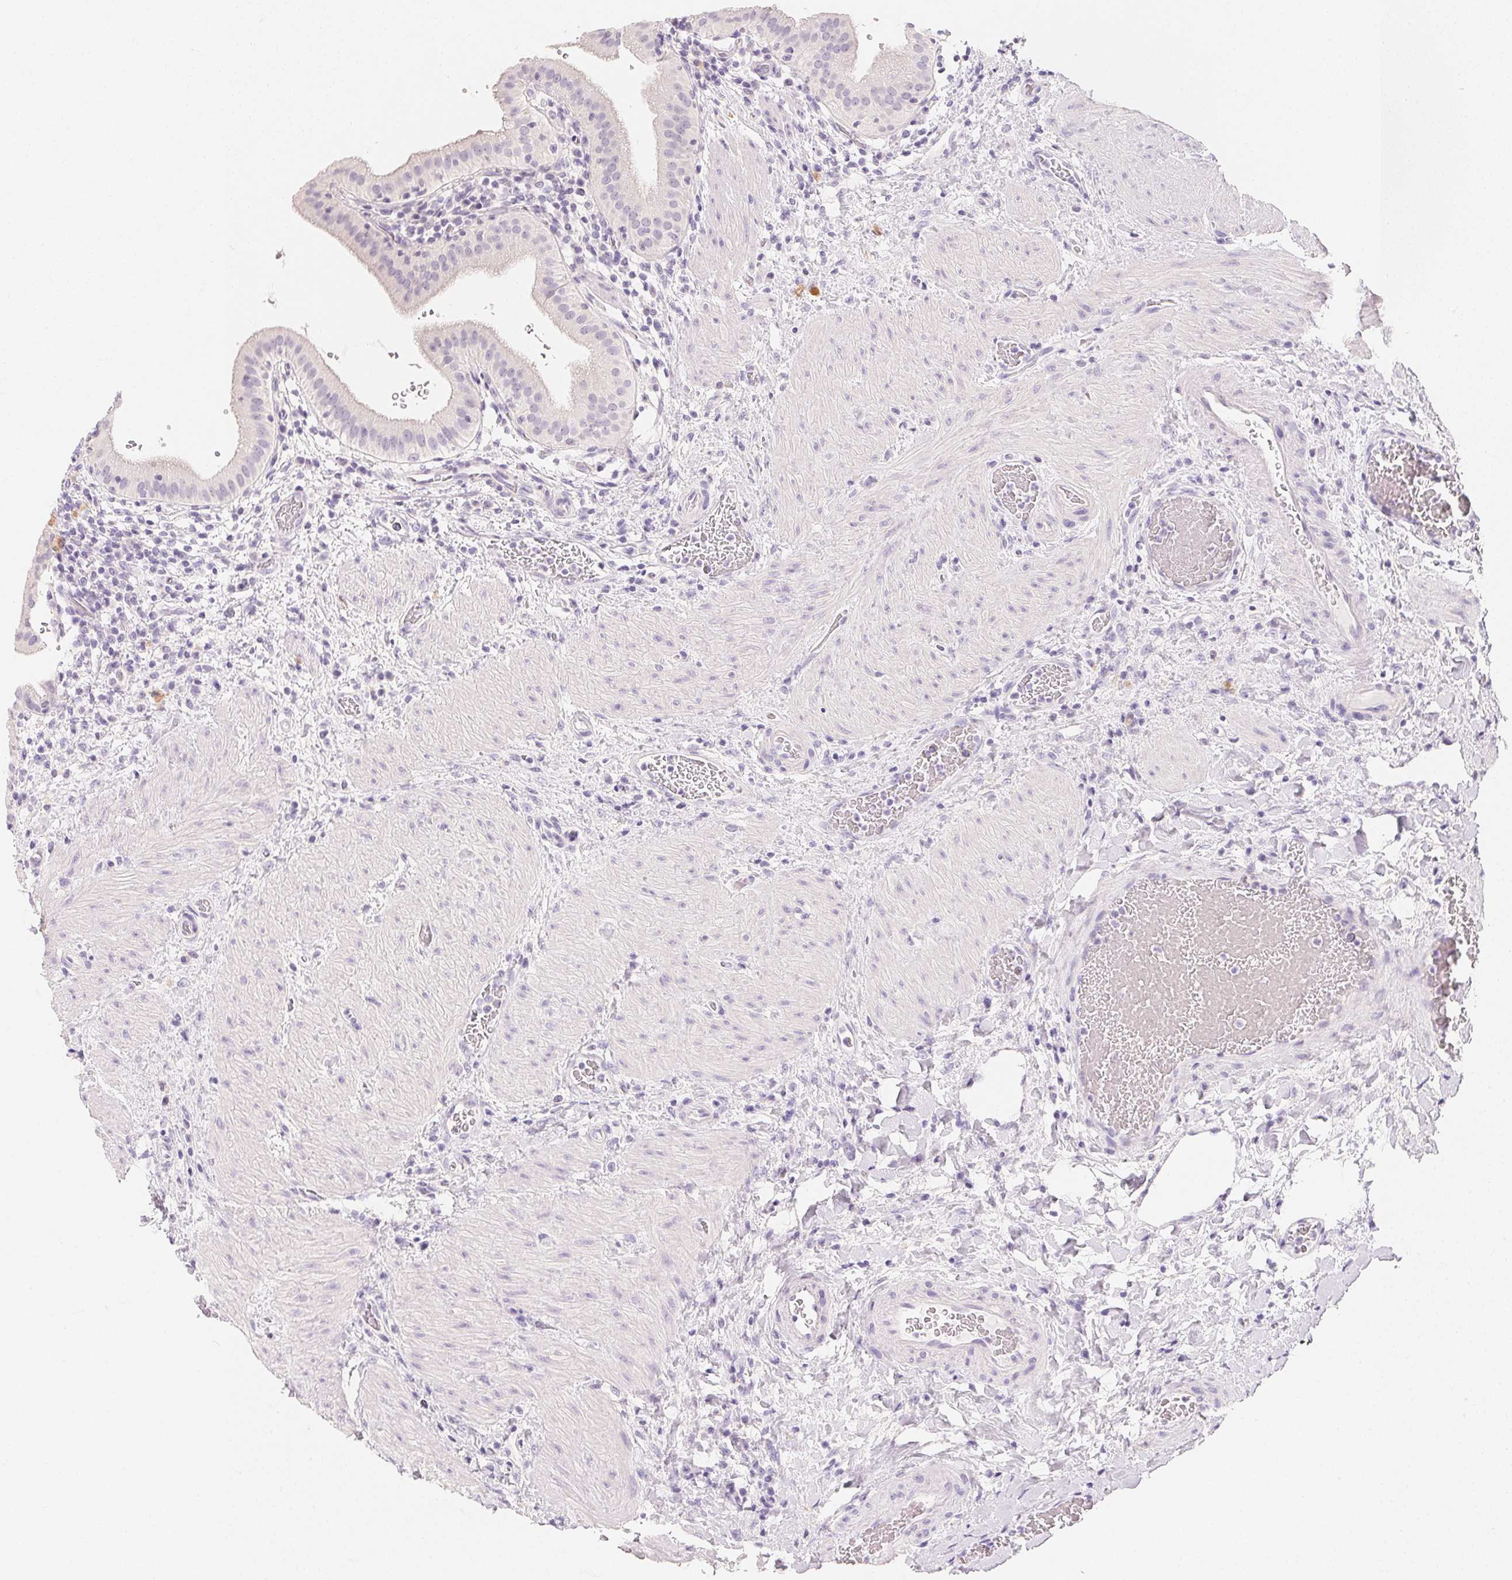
{"staining": {"intensity": "negative", "quantity": "none", "location": "none"}, "tissue": "gallbladder", "cell_type": "Glandular cells", "image_type": "normal", "snomed": [{"axis": "morphology", "description": "Normal tissue, NOS"}, {"axis": "topography", "description": "Gallbladder"}], "caption": "DAB (3,3'-diaminobenzidine) immunohistochemical staining of unremarkable human gallbladder exhibits no significant positivity in glandular cells.", "gene": "ACP3", "patient": {"sex": "male", "age": 26}}